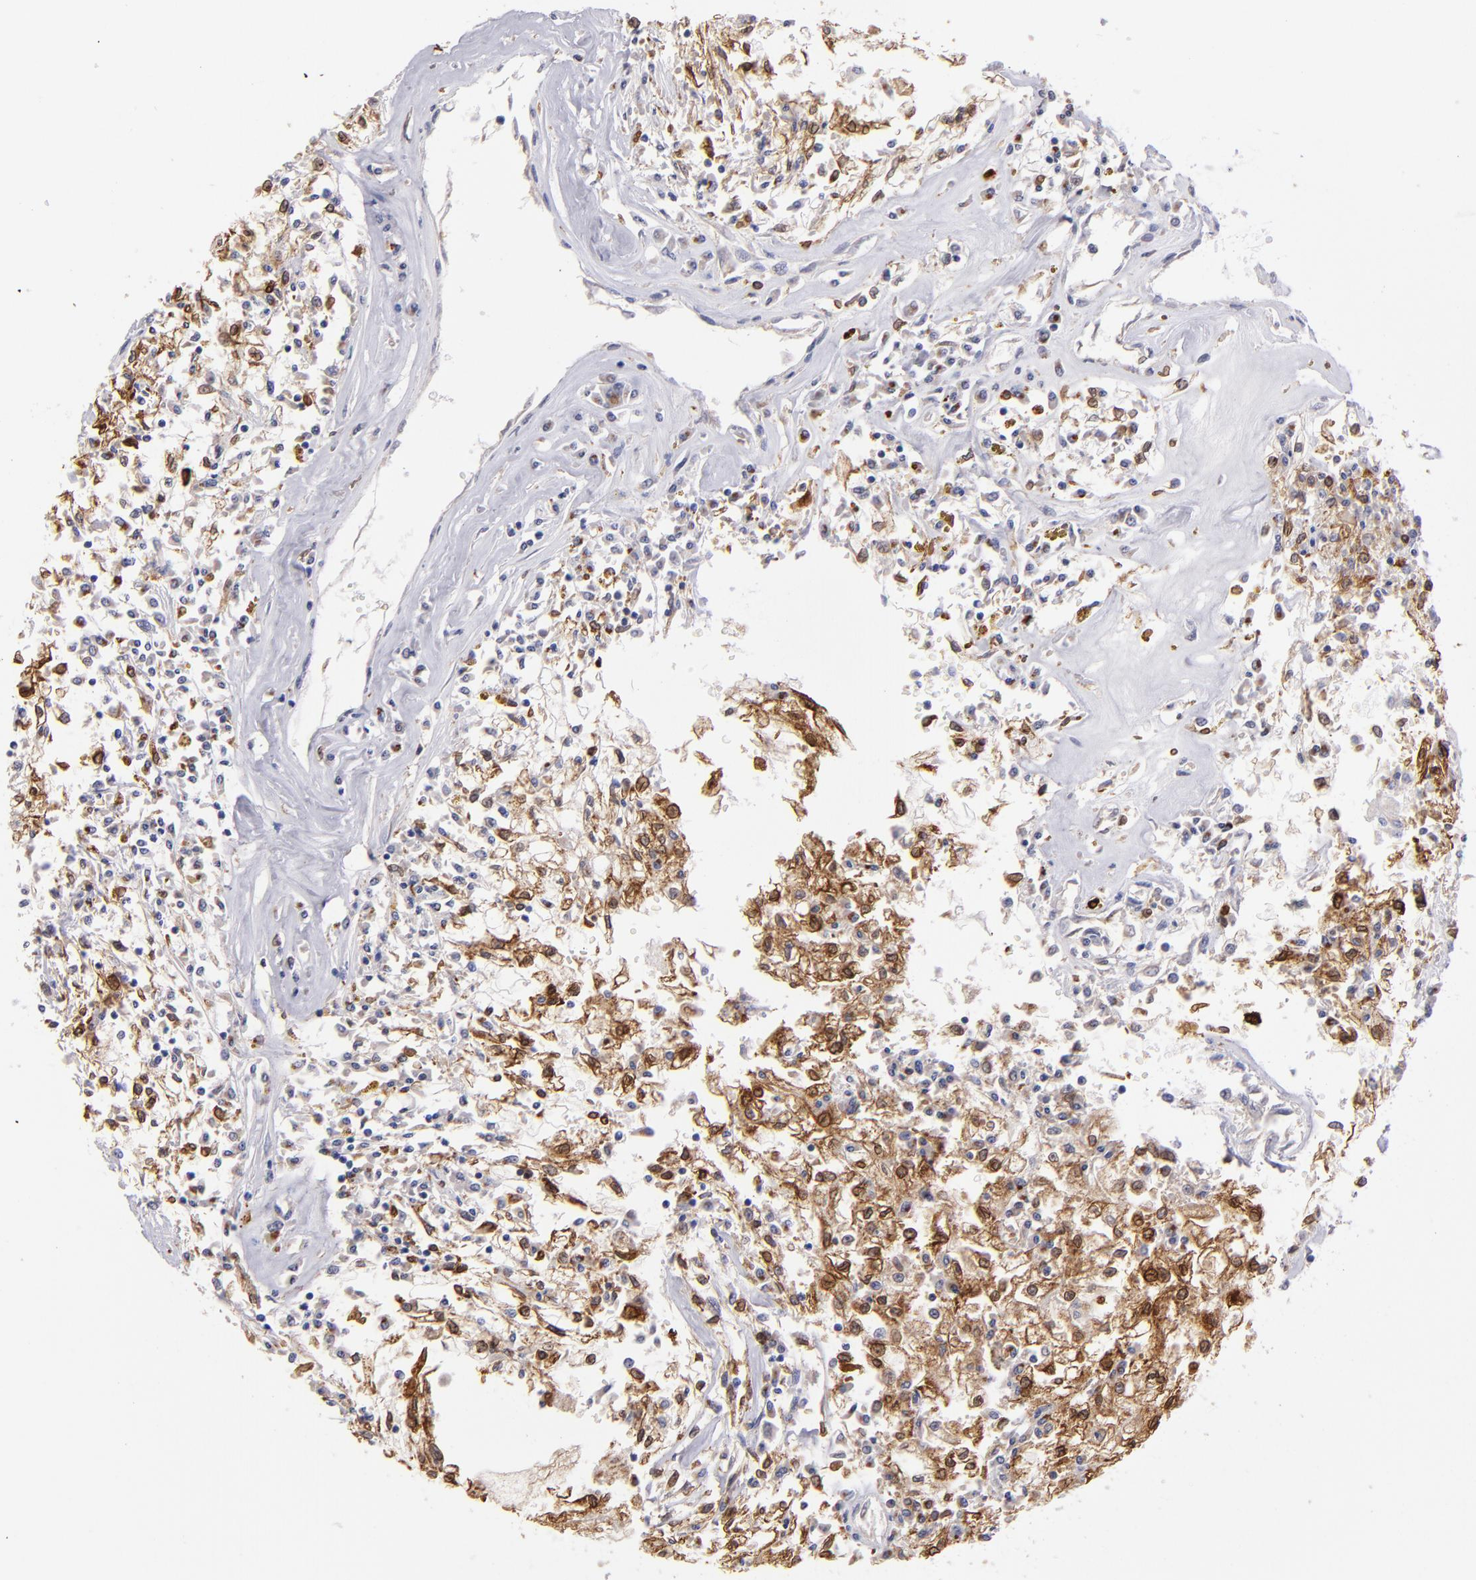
{"staining": {"intensity": "strong", "quantity": "25%-75%", "location": "cytoplasmic/membranous"}, "tissue": "renal cancer", "cell_type": "Tumor cells", "image_type": "cancer", "snomed": [{"axis": "morphology", "description": "Adenocarcinoma, NOS"}, {"axis": "topography", "description": "Kidney"}], "caption": "Adenocarcinoma (renal) stained with a brown dye displays strong cytoplasmic/membranous positive expression in approximately 25%-75% of tumor cells.", "gene": "PTGS1", "patient": {"sex": "male", "age": 78}}